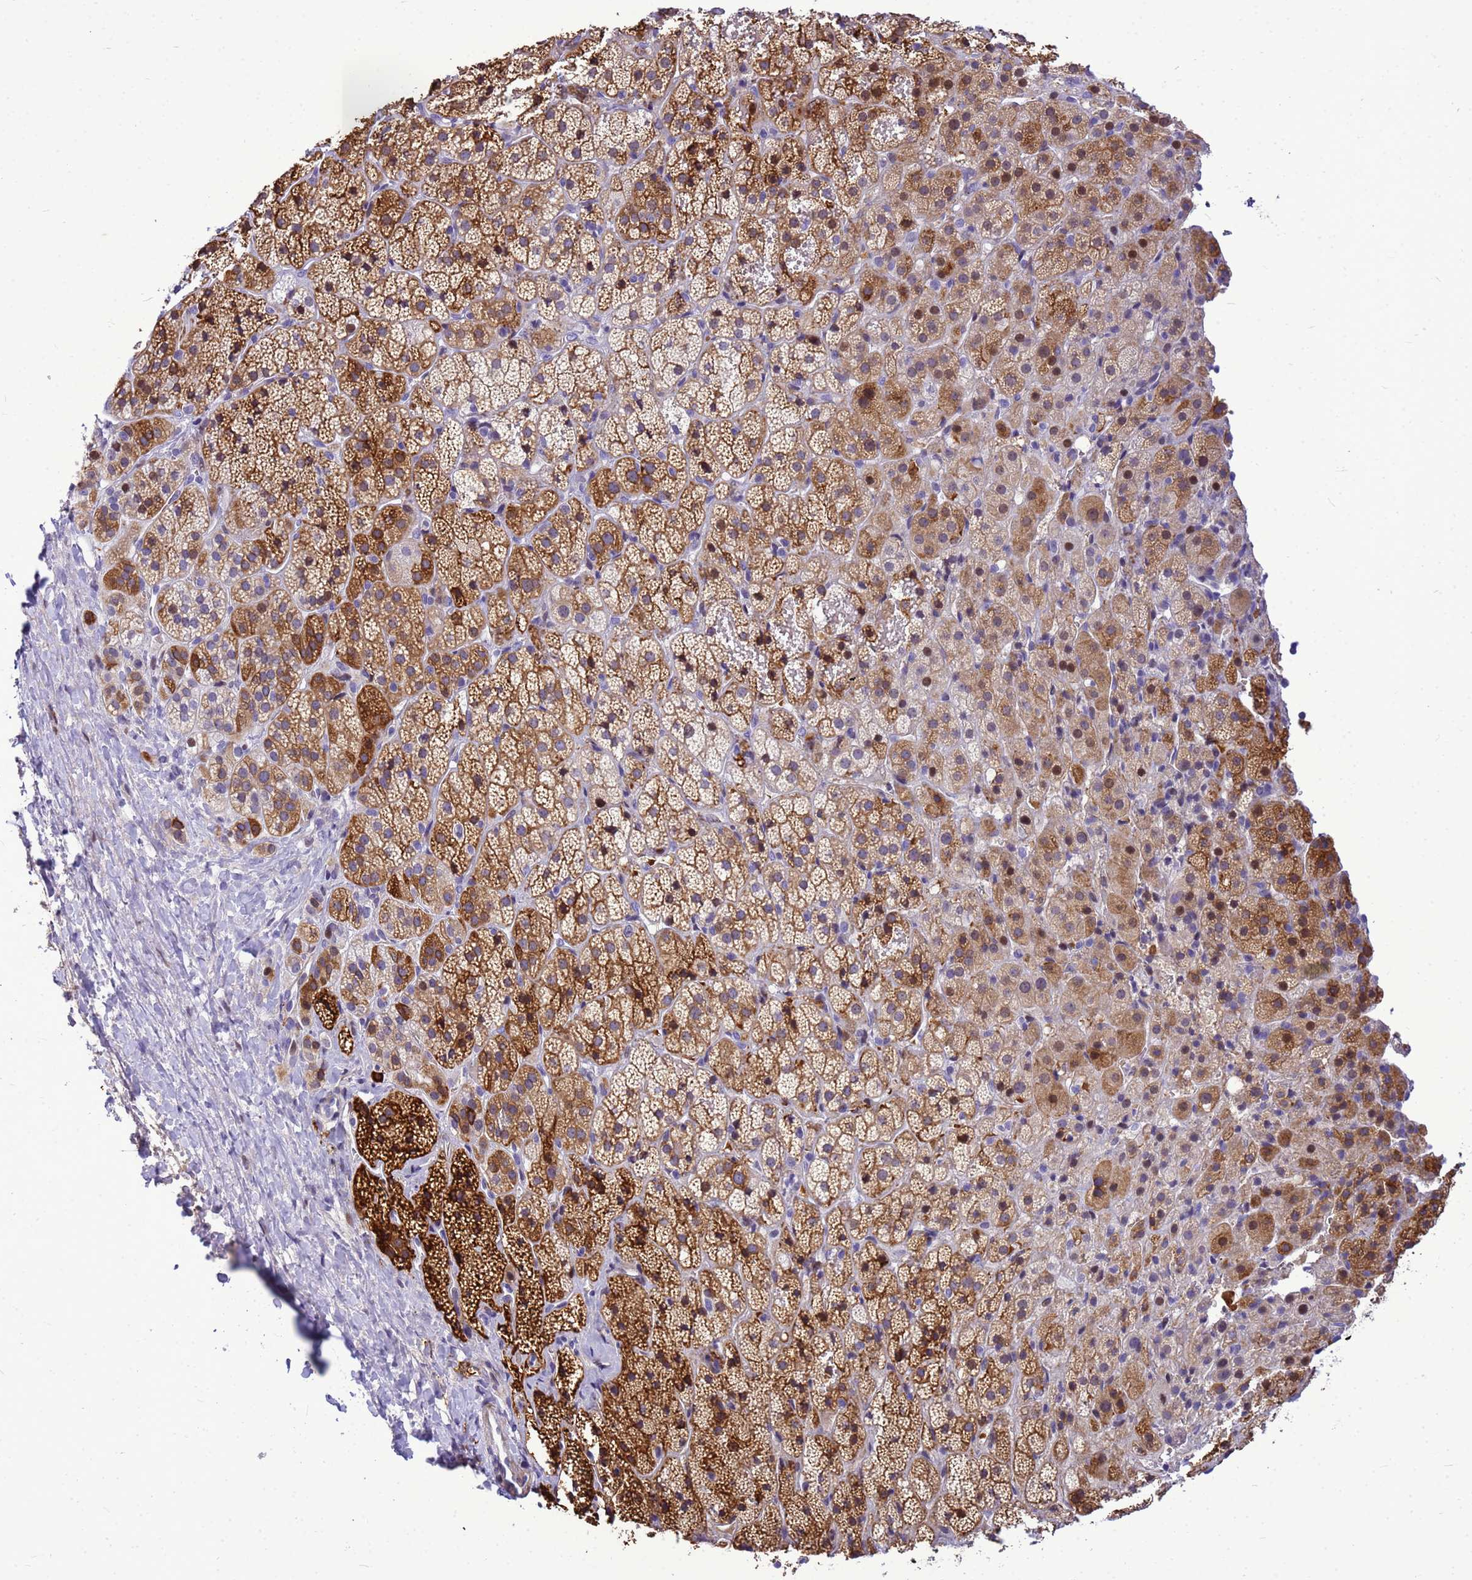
{"staining": {"intensity": "strong", "quantity": "25%-75%", "location": "cytoplasmic/membranous,nuclear"}, "tissue": "adrenal gland", "cell_type": "Glandular cells", "image_type": "normal", "snomed": [{"axis": "morphology", "description": "Normal tissue, NOS"}, {"axis": "topography", "description": "Adrenal gland"}], "caption": "The image shows a brown stain indicating the presence of a protein in the cytoplasmic/membranous,nuclear of glandular cells in adrenal gland. The protein of interest is stained brown, and the nuclei are stained in blue (DAB (3,3'-diaminobenzidine) IHC with brightfield microscopy, high magnification).", "gene": "ADAMTS7", "patient": {"sex": "female", "age": 70}}